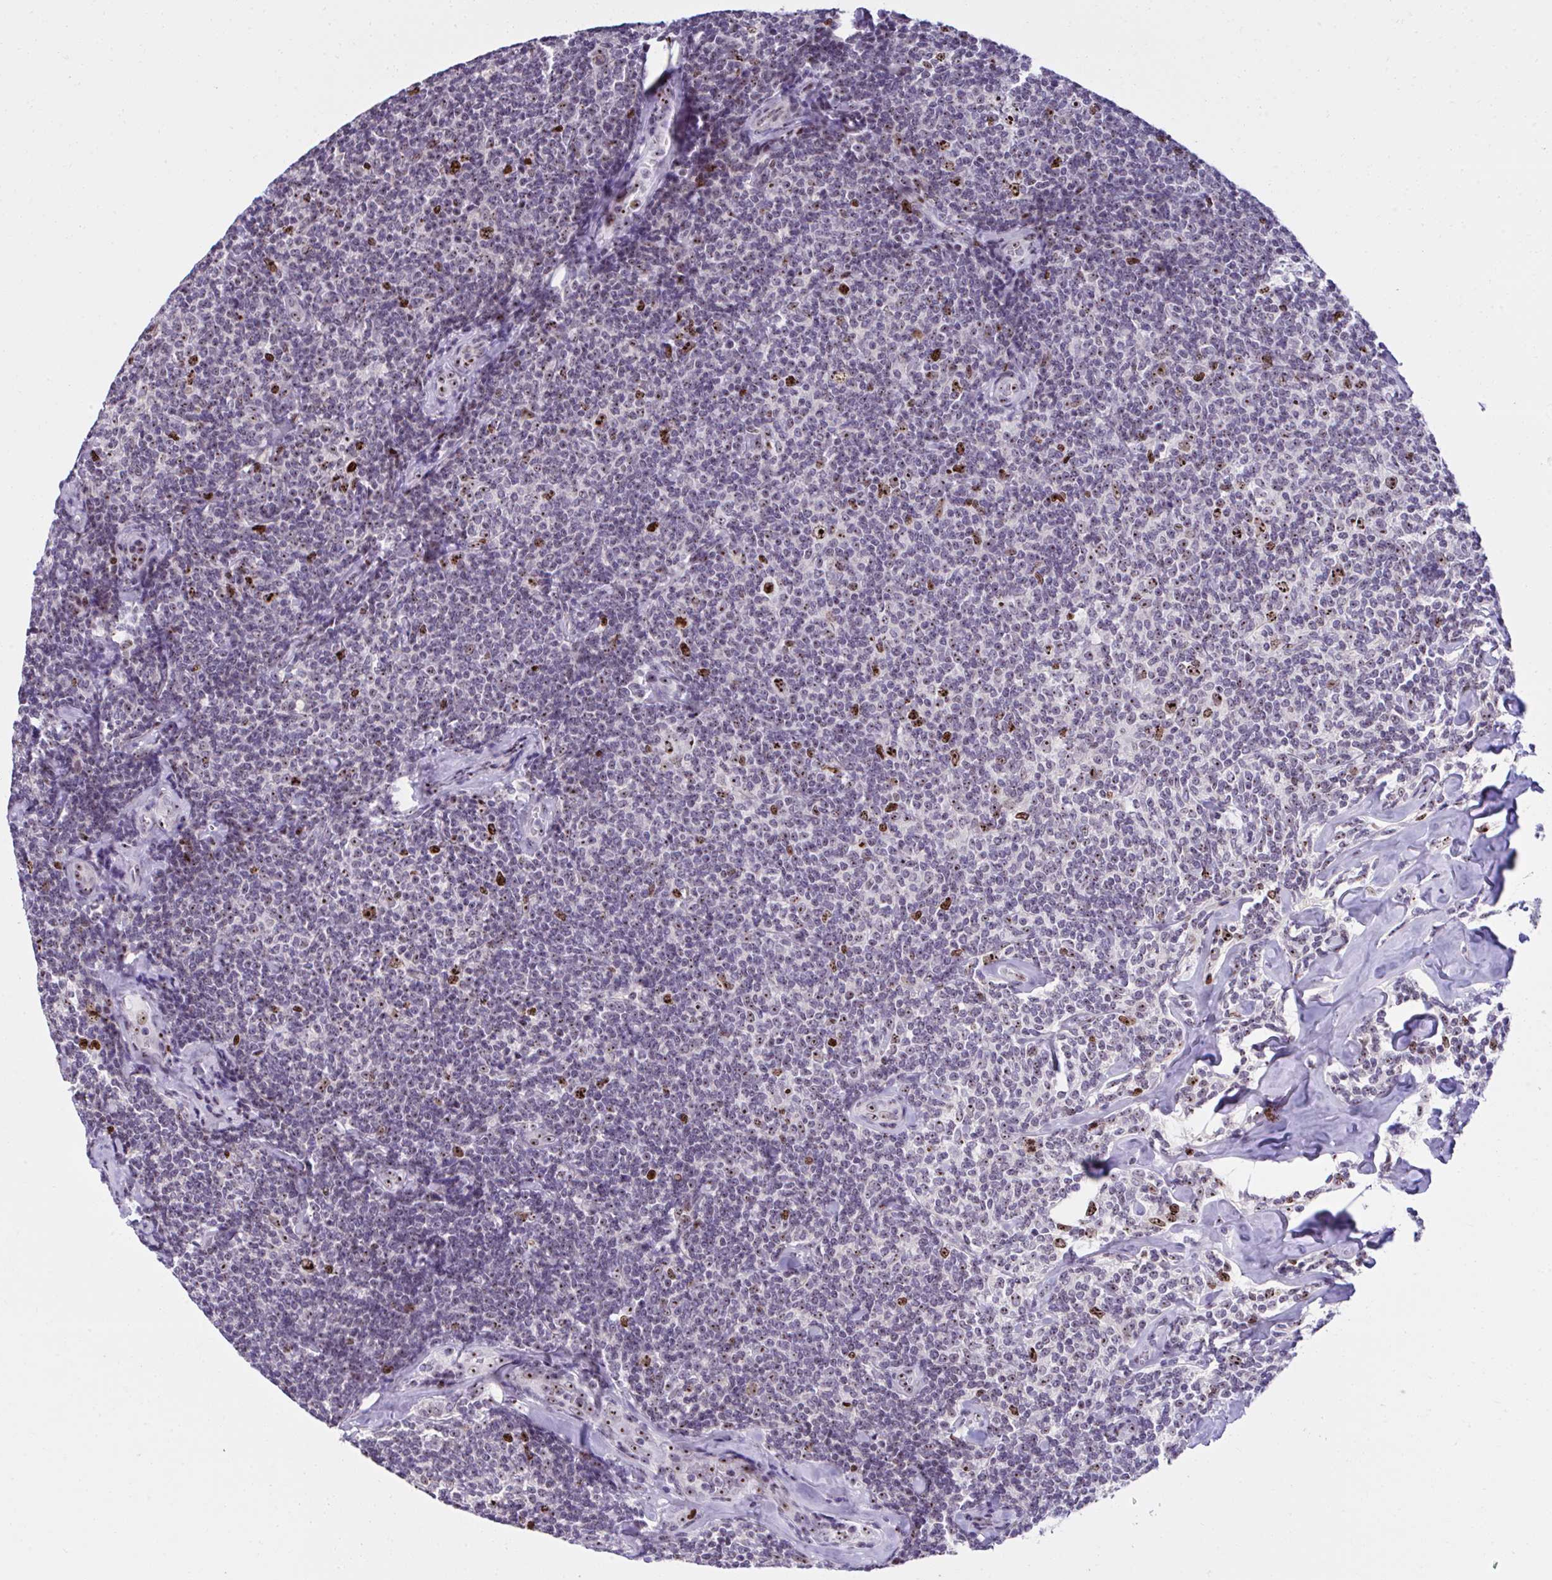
{"staining": {"intensity": "moderate", "quantity": "<25%", "location": "nuclear"}, "tissue": "lymphoma", "cell_type": "Tumor cells", "image_type": "cancer", "snomed": [{"axis": "morphology", "description": "Malignant lymphoma, non-Hodgkin's type, Low grade"}, {"axis": "topography", "description": "Lymph node"}], "caption": "Protein staining of lymphoma tissue demonstrates moderate nuclear expression in approximately <25% of tumor cells.", "gene": "CEP72", "patient": {"sex": "female", "age": 56}}